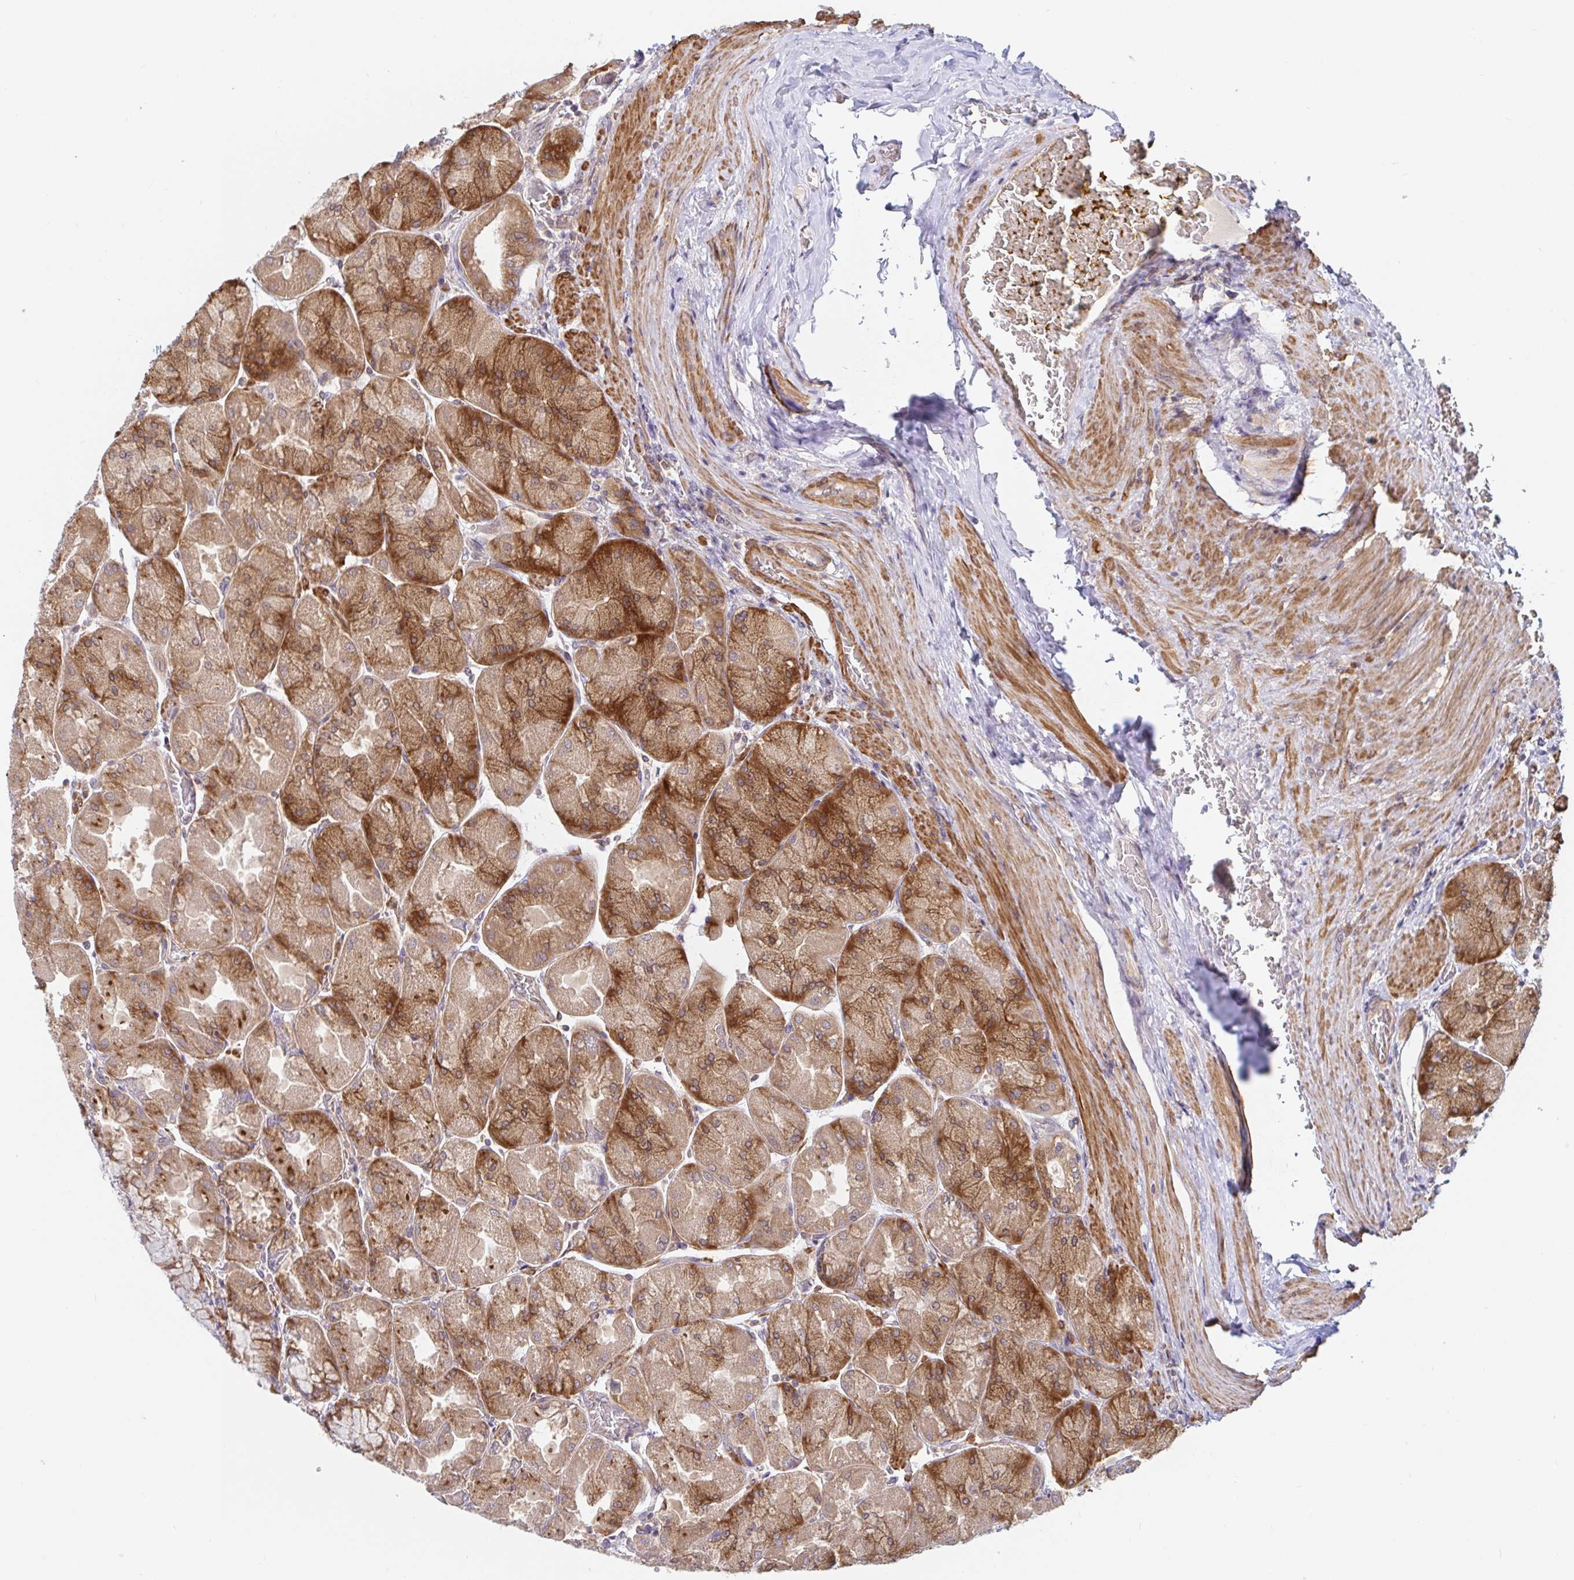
{"staining": {"intensity": "moderate", "quantity": ">75%", "location": "cytoplasmic/membranous"}, "tissue": "stomach", "cell_type": "Glandular cells", "image_type": "normal", "snomed": [{"axis": "morphology", "description": "Normal tissue, NOS"}, {"axis": "topography", "description": "Stomach"}], "caption": "About >75% of glandular cells in normal stomach show moderate cytoplasmic/membranous protein expression as visualized by brown immunohistochemical staining.", "gene": "LARP1", "patient": {"sex": "female", "age": 61}}